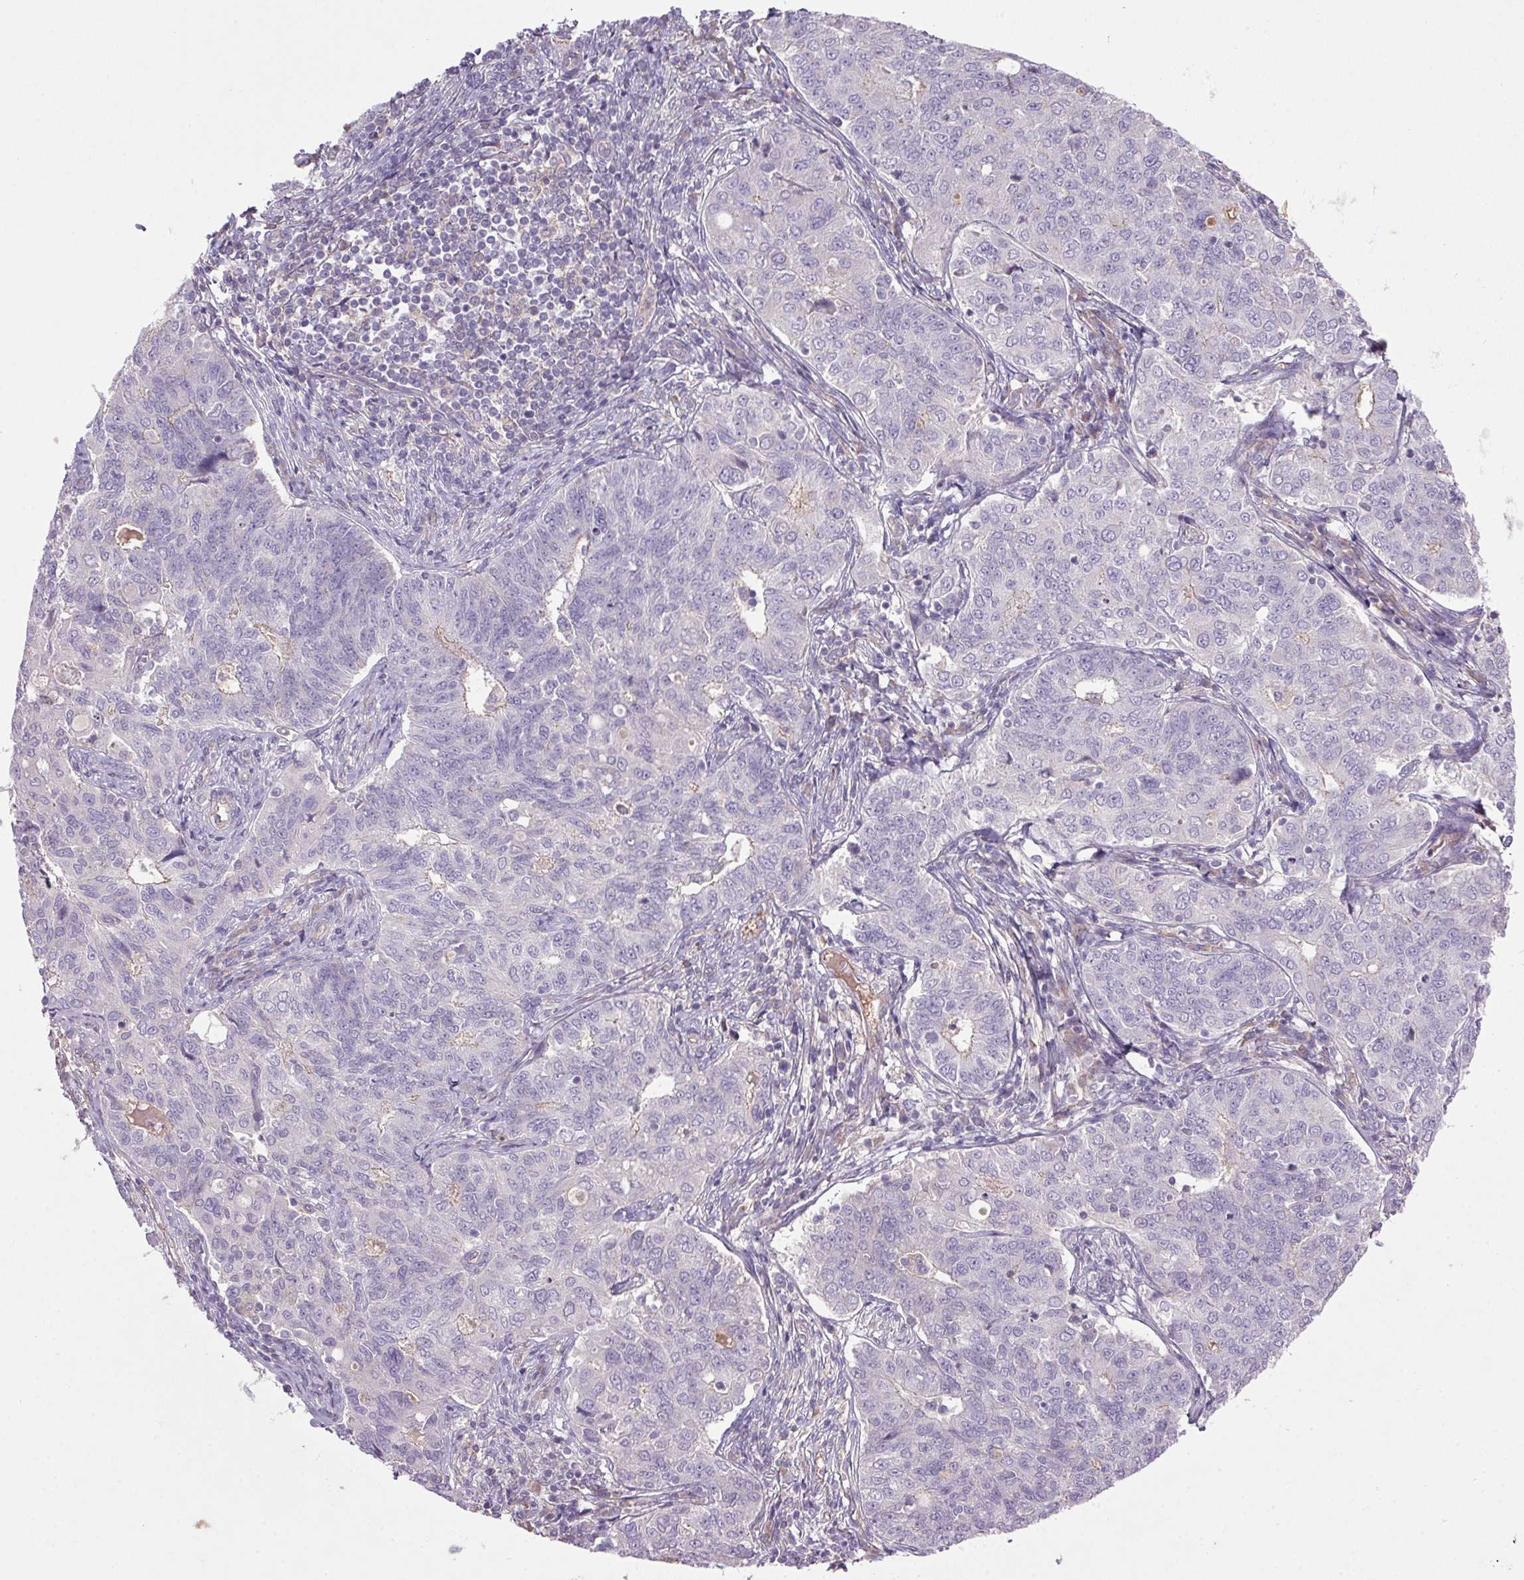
{"staining": {"intensity": "negative", "quantity": "none", "location": "none"}, "tissue": "endometrial cancer", "cell_type": "Tumor cells", "image_type": "cancer", "snomed": [{"axis": "morphology", "description": "Adenocarcinoma, NOS"}, {"axis": "topography", "description": "Endometrium"}], "caption": "Protein analysis of adenocarcinoma (endometrial) exhibits no significant staining in tumor cells. (Stains: DAB (3,3'-diaminobenzidine) immunohistochemistry (IHC) with hematoxylin counter stain, Microscopy: brightfield microscopy at high magnification).", "gene": "APOC4", "patient": {"sex": "female", "age": 43}}